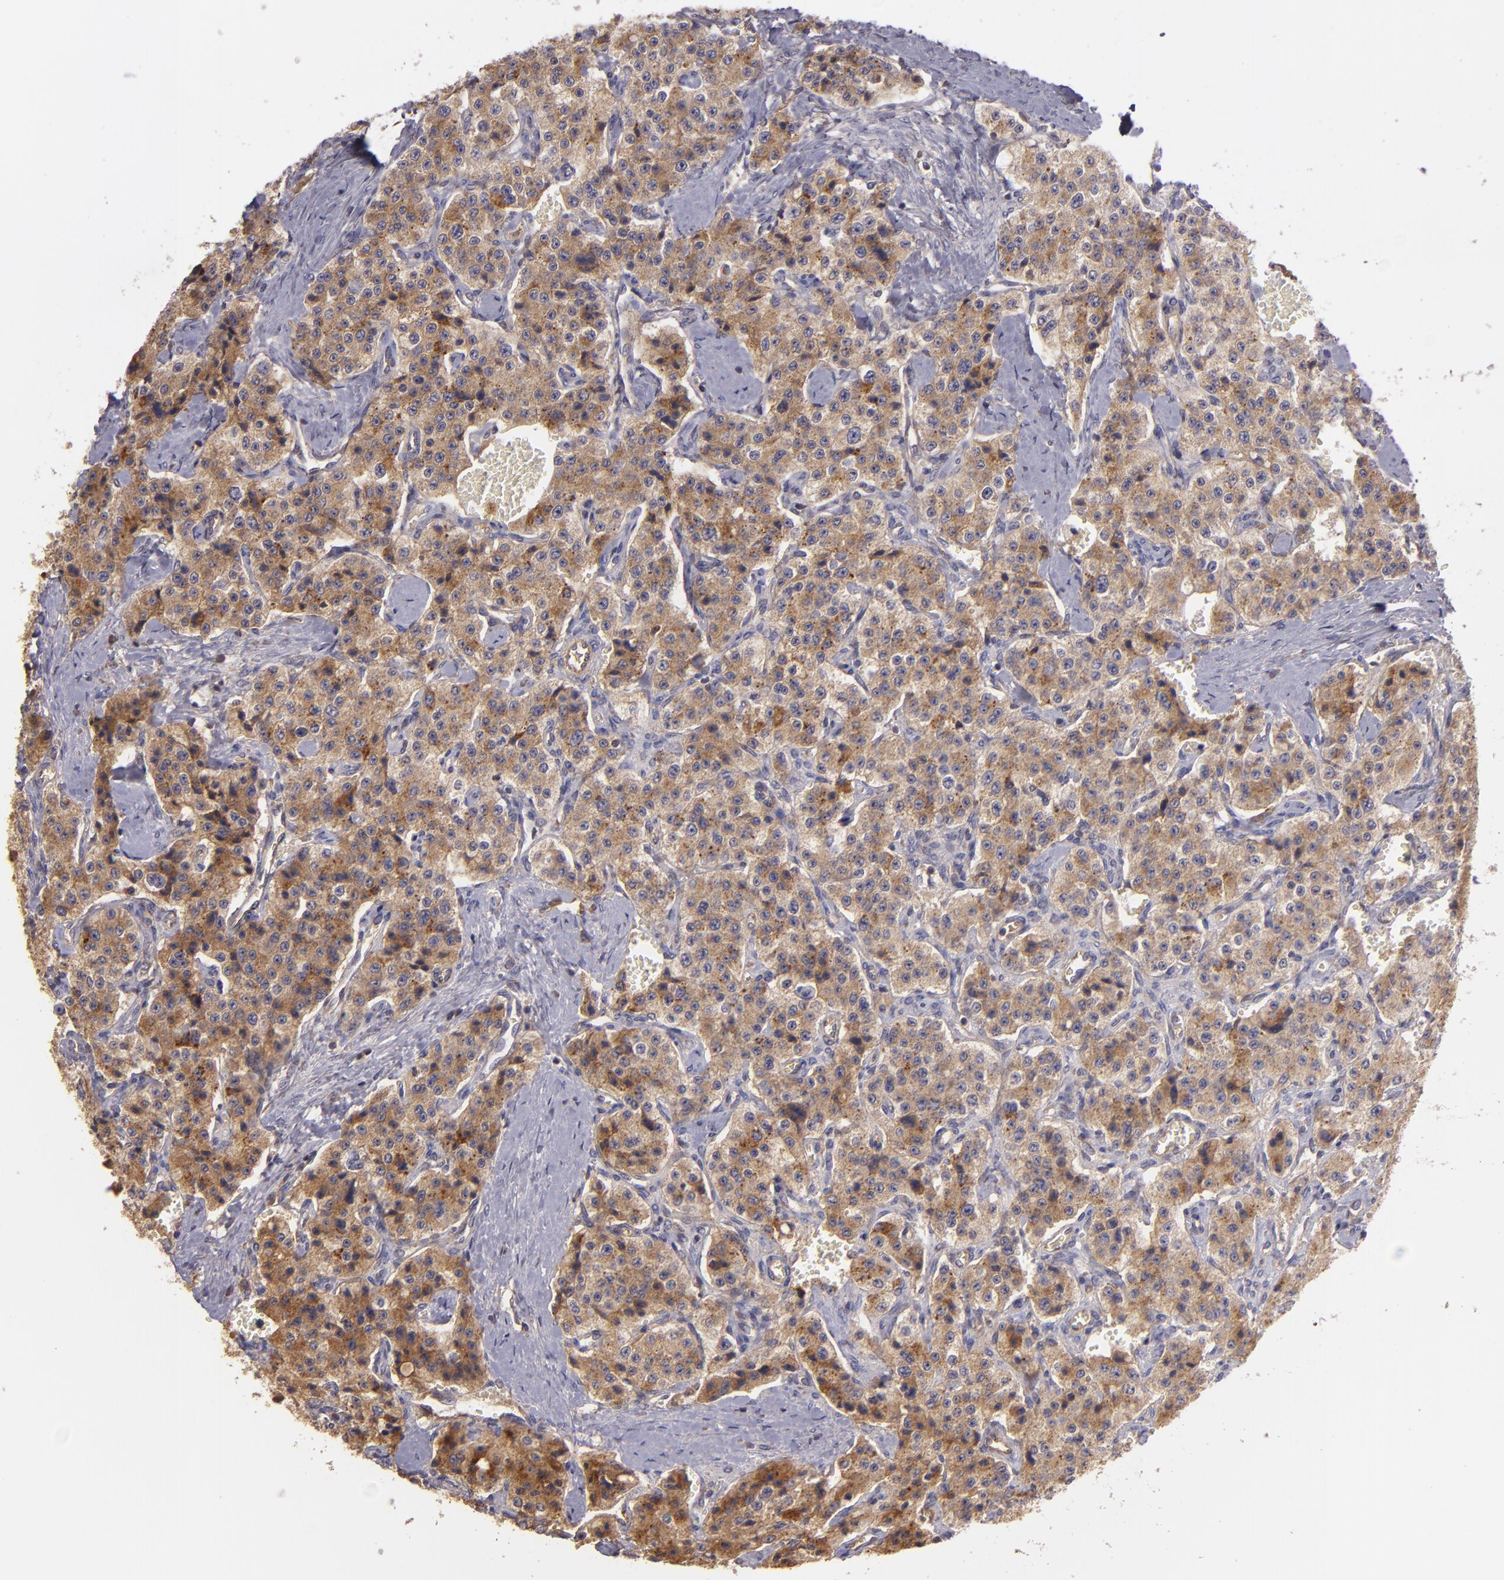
{"staining": {"intensity": "strong", "quantity": ">75%", "location": "cytoplasmic/membranous"}, "tissue": "carcinoid", "cell_type": "Tumor cells", "image_type": "cancer", "snomed": [{"axis": "morphology", "description": "Carcinoid, malignant, NOS"}, {"axis": "topography", "description": "Small intestine"}], "caption": "About >75% of tumor cells in malignant carcinoid reveal strong cytoplasmic/membranous protein staining as visualized by brown immunohistochemical staining.", "gene": "ECE1", "patient": {"sex": "male", "age": 52}}